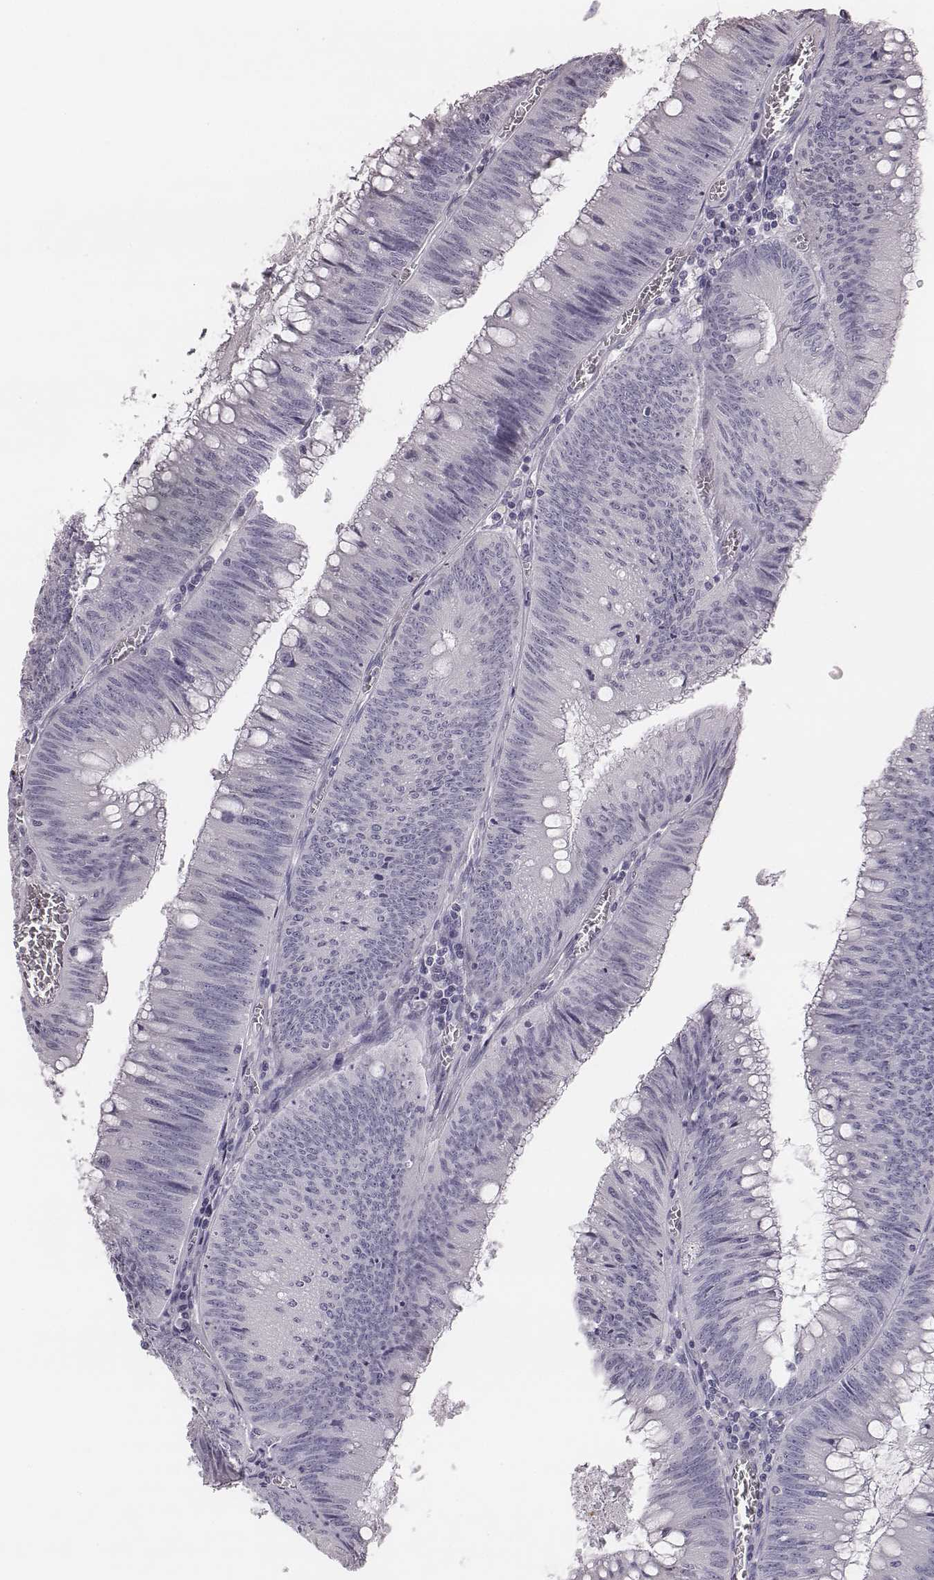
{"staining": {"intensity": "negative", "quantity": "none", "location": "none"}, "tissue": "colorectal cancer", "cell_type": "Tumor cells", "image_type": "cancer", "snomed": [{"axis": "morphology", "description": "Adenocarcinoma, NOS"}, {"axis": "topography", "description": "Rectum"}], "caption": "There is no significant positivity in tumor cells of colorectal adenocarcinoma.", "gene": "C6orf58", "patient": {"sex": "female", "age": 72}}